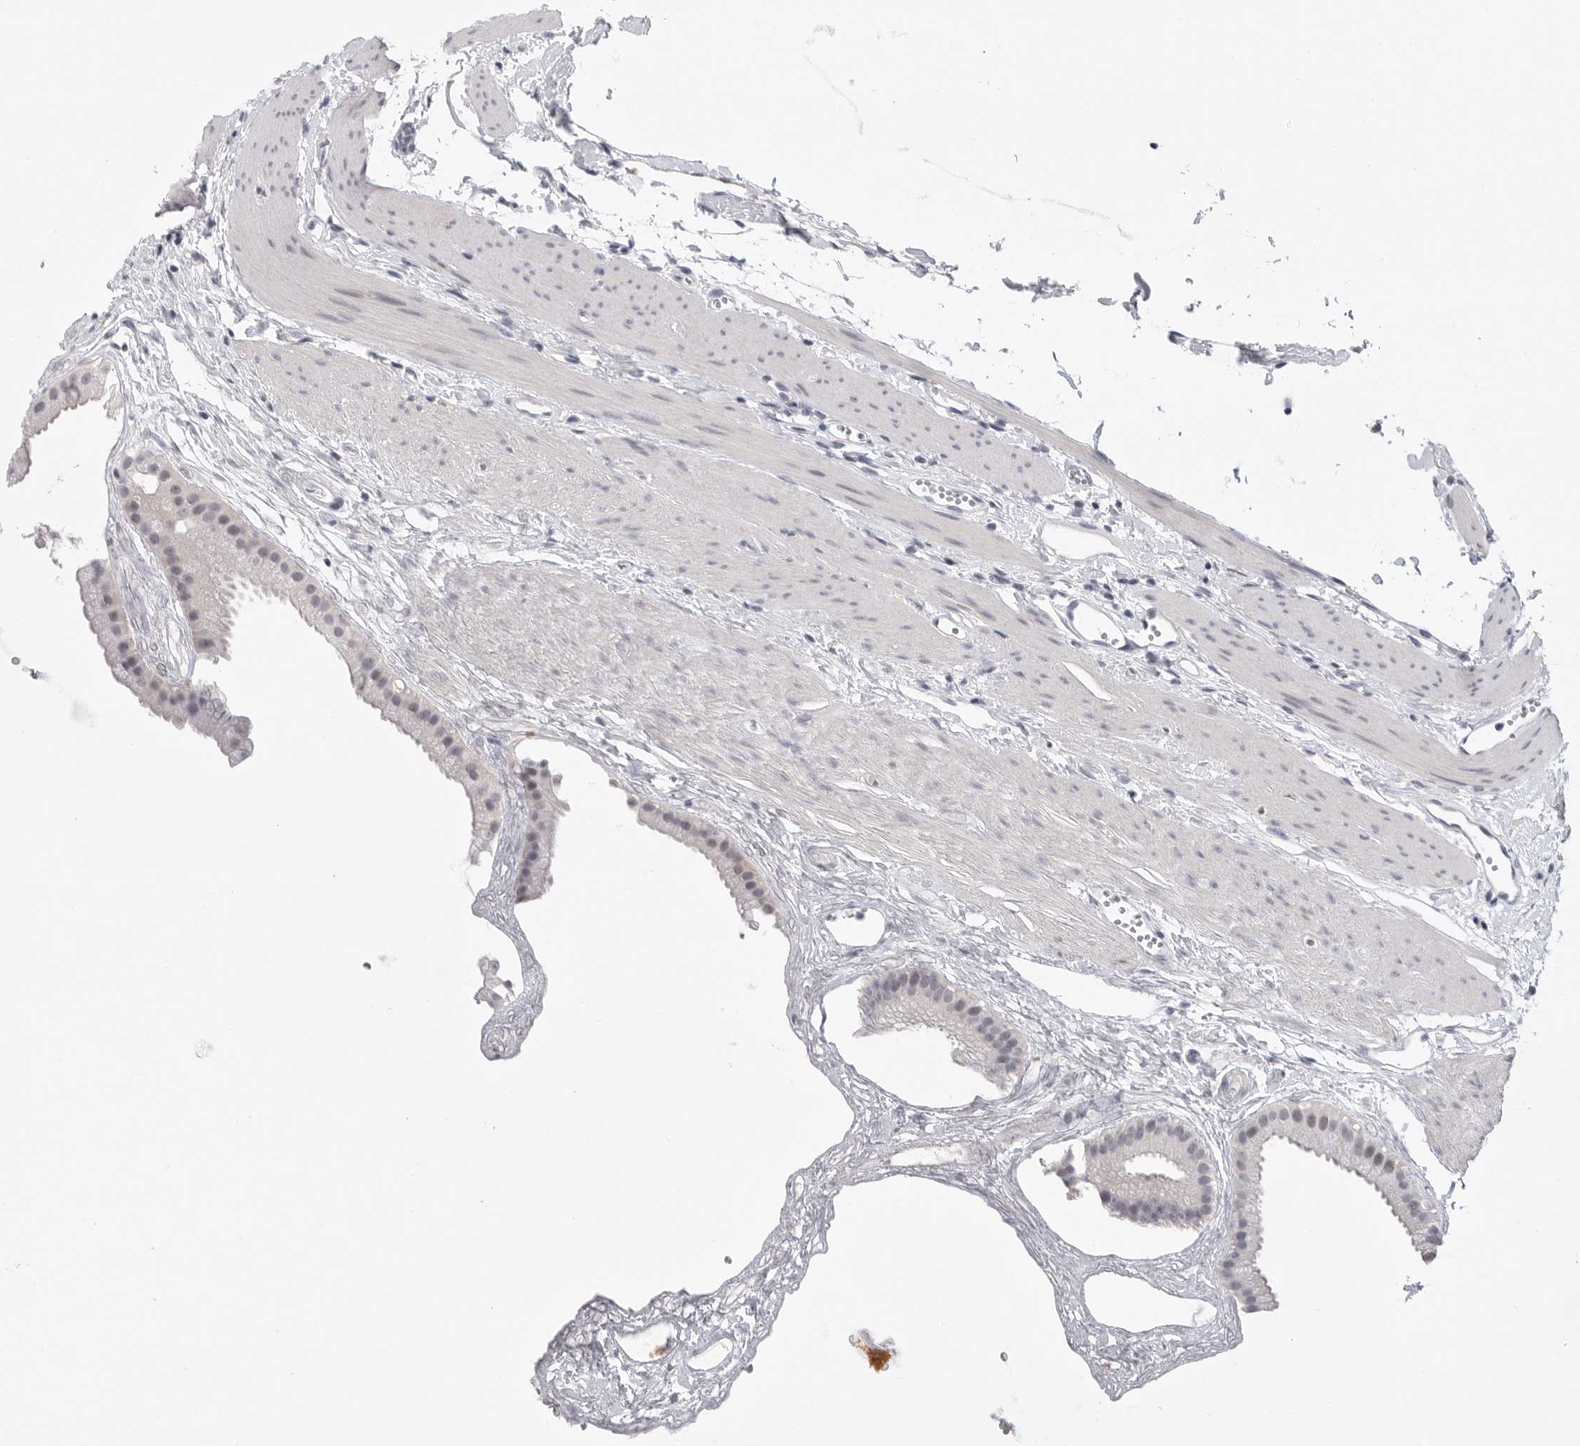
{"staining": {"intensity": "weak", "quantity": "<25%", "location": "cytoplasmic/membranous,nuclear"}, "tissue": "gallbladder", "cell_type": "Glandular cells", "image_type": "normal", "snomed": [{"axis": "morphology", "description": "Normal tissue, NOS"}, {"axis": "topography", "description": "Gallbladder"}], "caption": "Immunohistochemistry image of unremarkable gallbladder: human gallbladder stained with DAB displays no significant protein expression in glandular cells.", "gene": "FBXO43", "patient": {"sex": "female", "age": 64}}